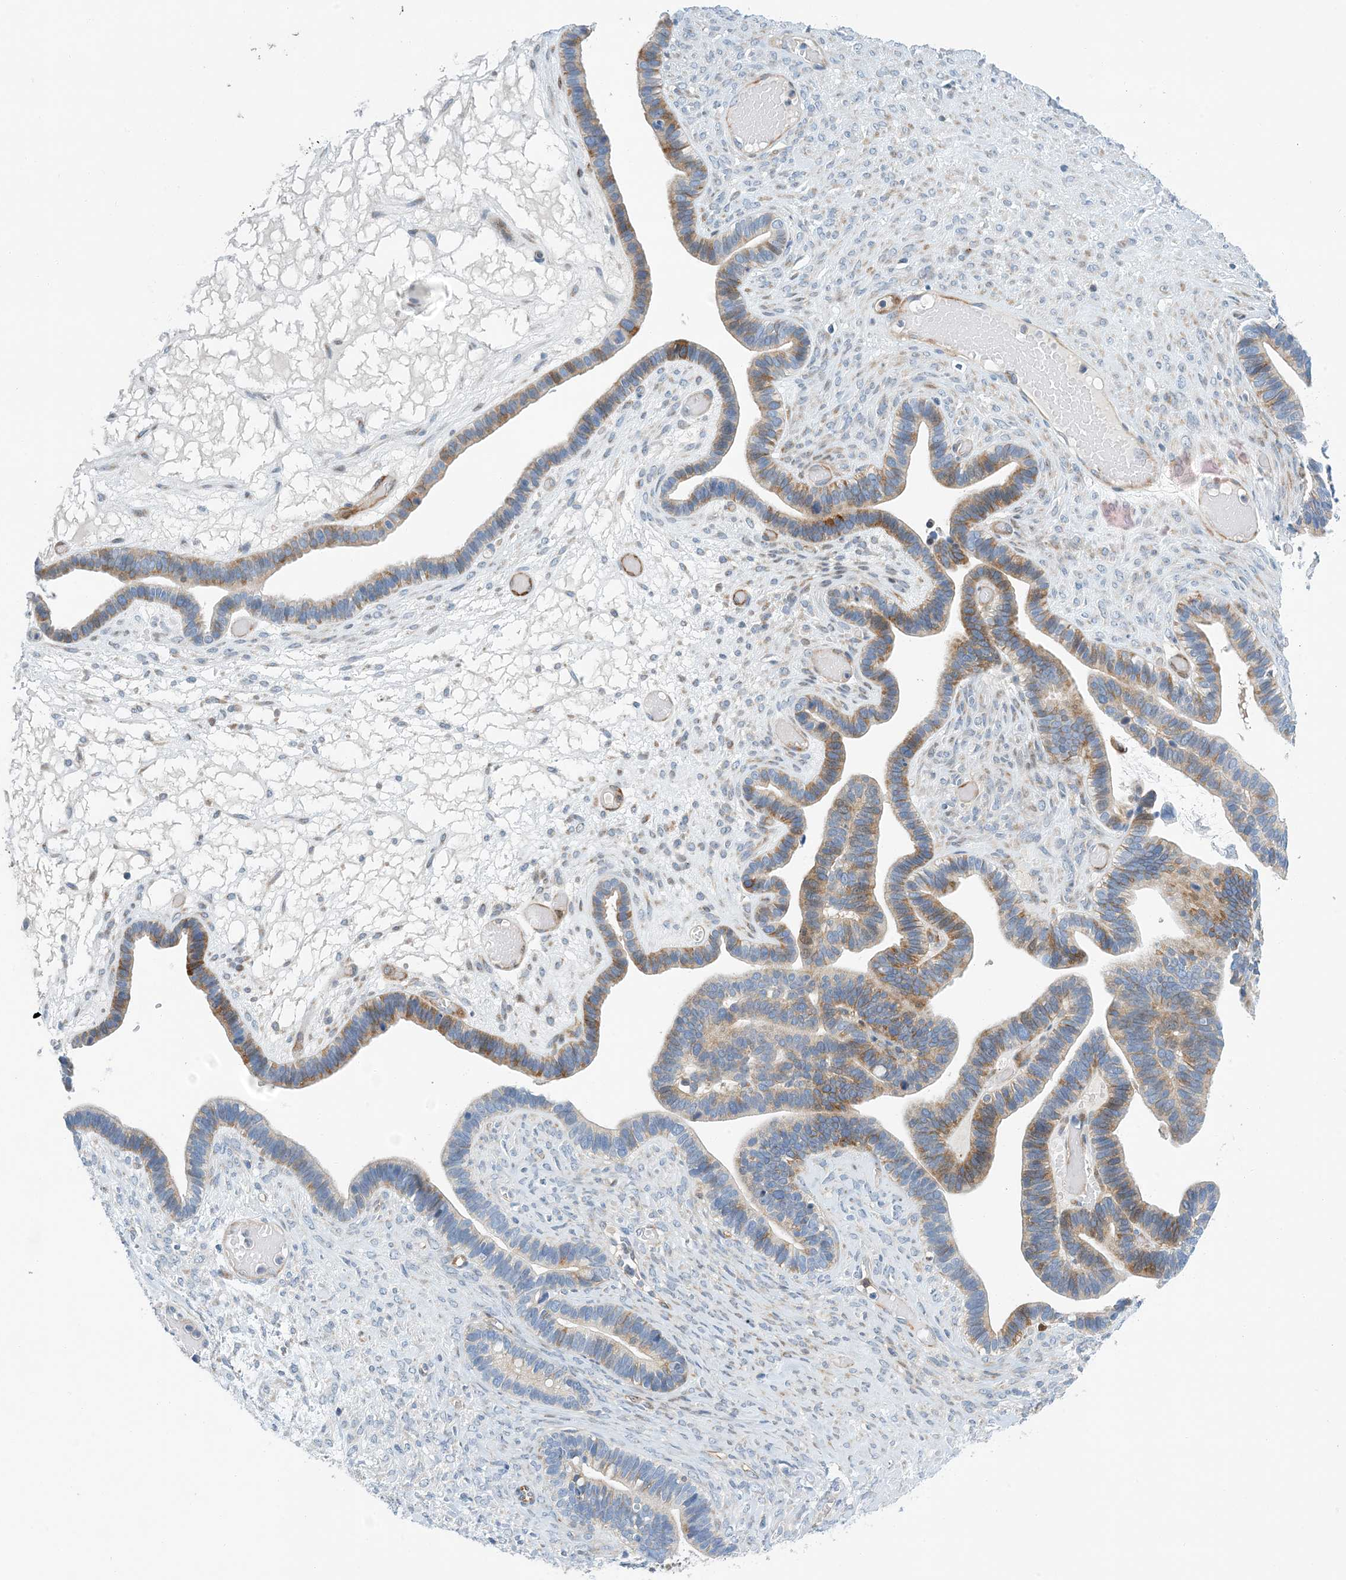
{"staining": {"intensity": "moderate", "quantity": "25%-75%", "location": "cytoplasmic/membranous"}, "tissue": "ovarian cancer", "cell_type": "Tumor cells", "image_type": "cancer", "snomed": [{"axis": "morphology", "description": "Cystadenocarcinoma, serous, NOS"}, {"axis": "topography", "description": "Ovary"}], "caption": "Ovarian serous cystadenocarcinoma stained for a protein shows moderate cytoplasmic/membranous positivity in tumor cells.", "gene": "PCDHA2", "patient": {"sex": "female", "age": 56}}